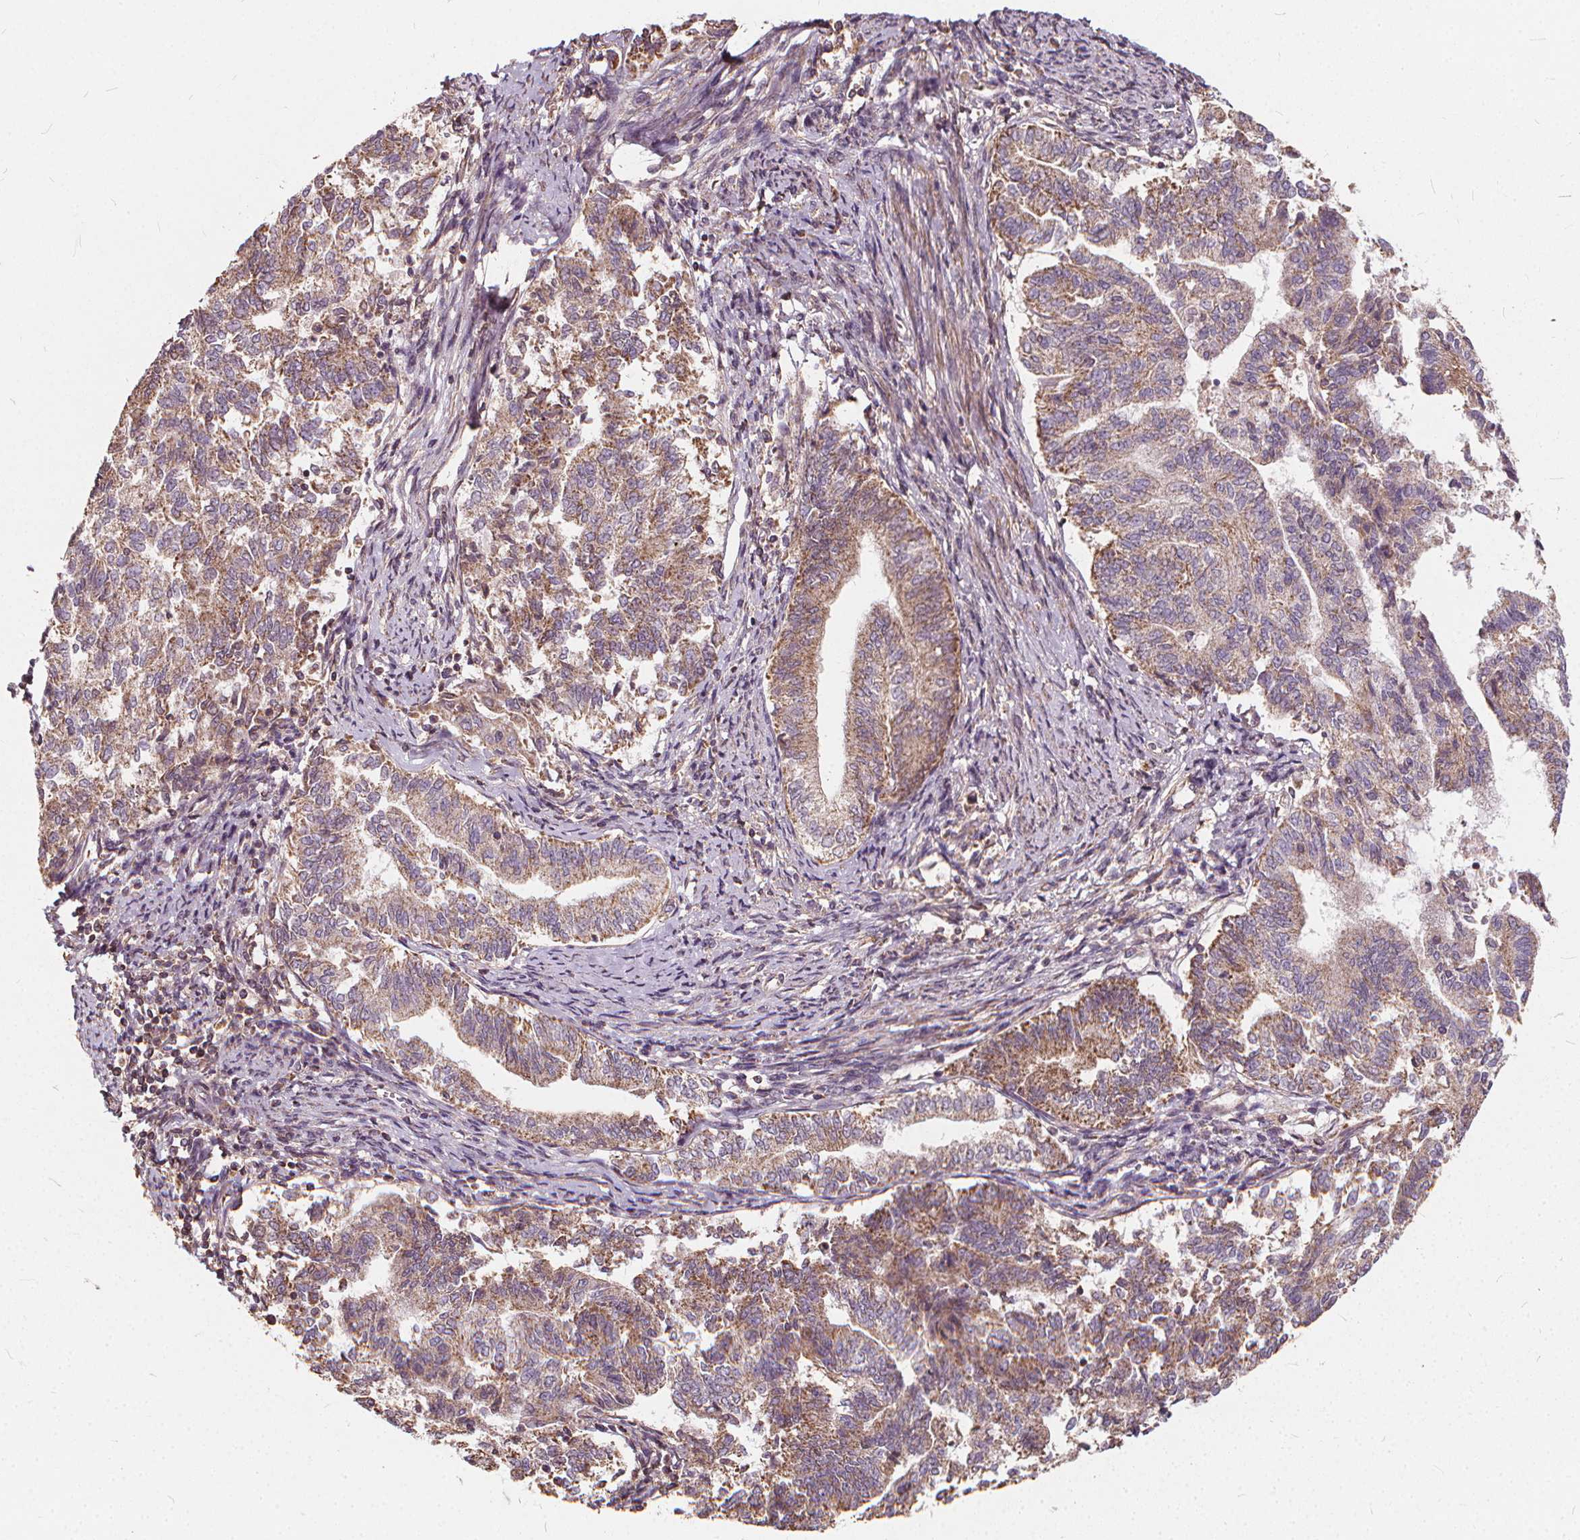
{"staining": {"intensity": "moderate", "quantity": ">75%", "location": "cytoplasmic/membranous"}, "tissue": "endometrial cancer", "cell_type": "Tumor cells", "image_type": "cancer", "snomed": [{"axis": "morphology", "description": "Adenocarcinoma, NOS"}, {"axis": "topography", "description": "Endometrium"}], "caption": "An immunohistochemistry image of tumor tissue is shown. Protein staining in brown labels moderate cytoplasmic/membranous positivity in adenocarcinoma (endometrial) within tumor cells.", "gene": "ORAI2", "patient": {"sex": "female", "age": 65}}